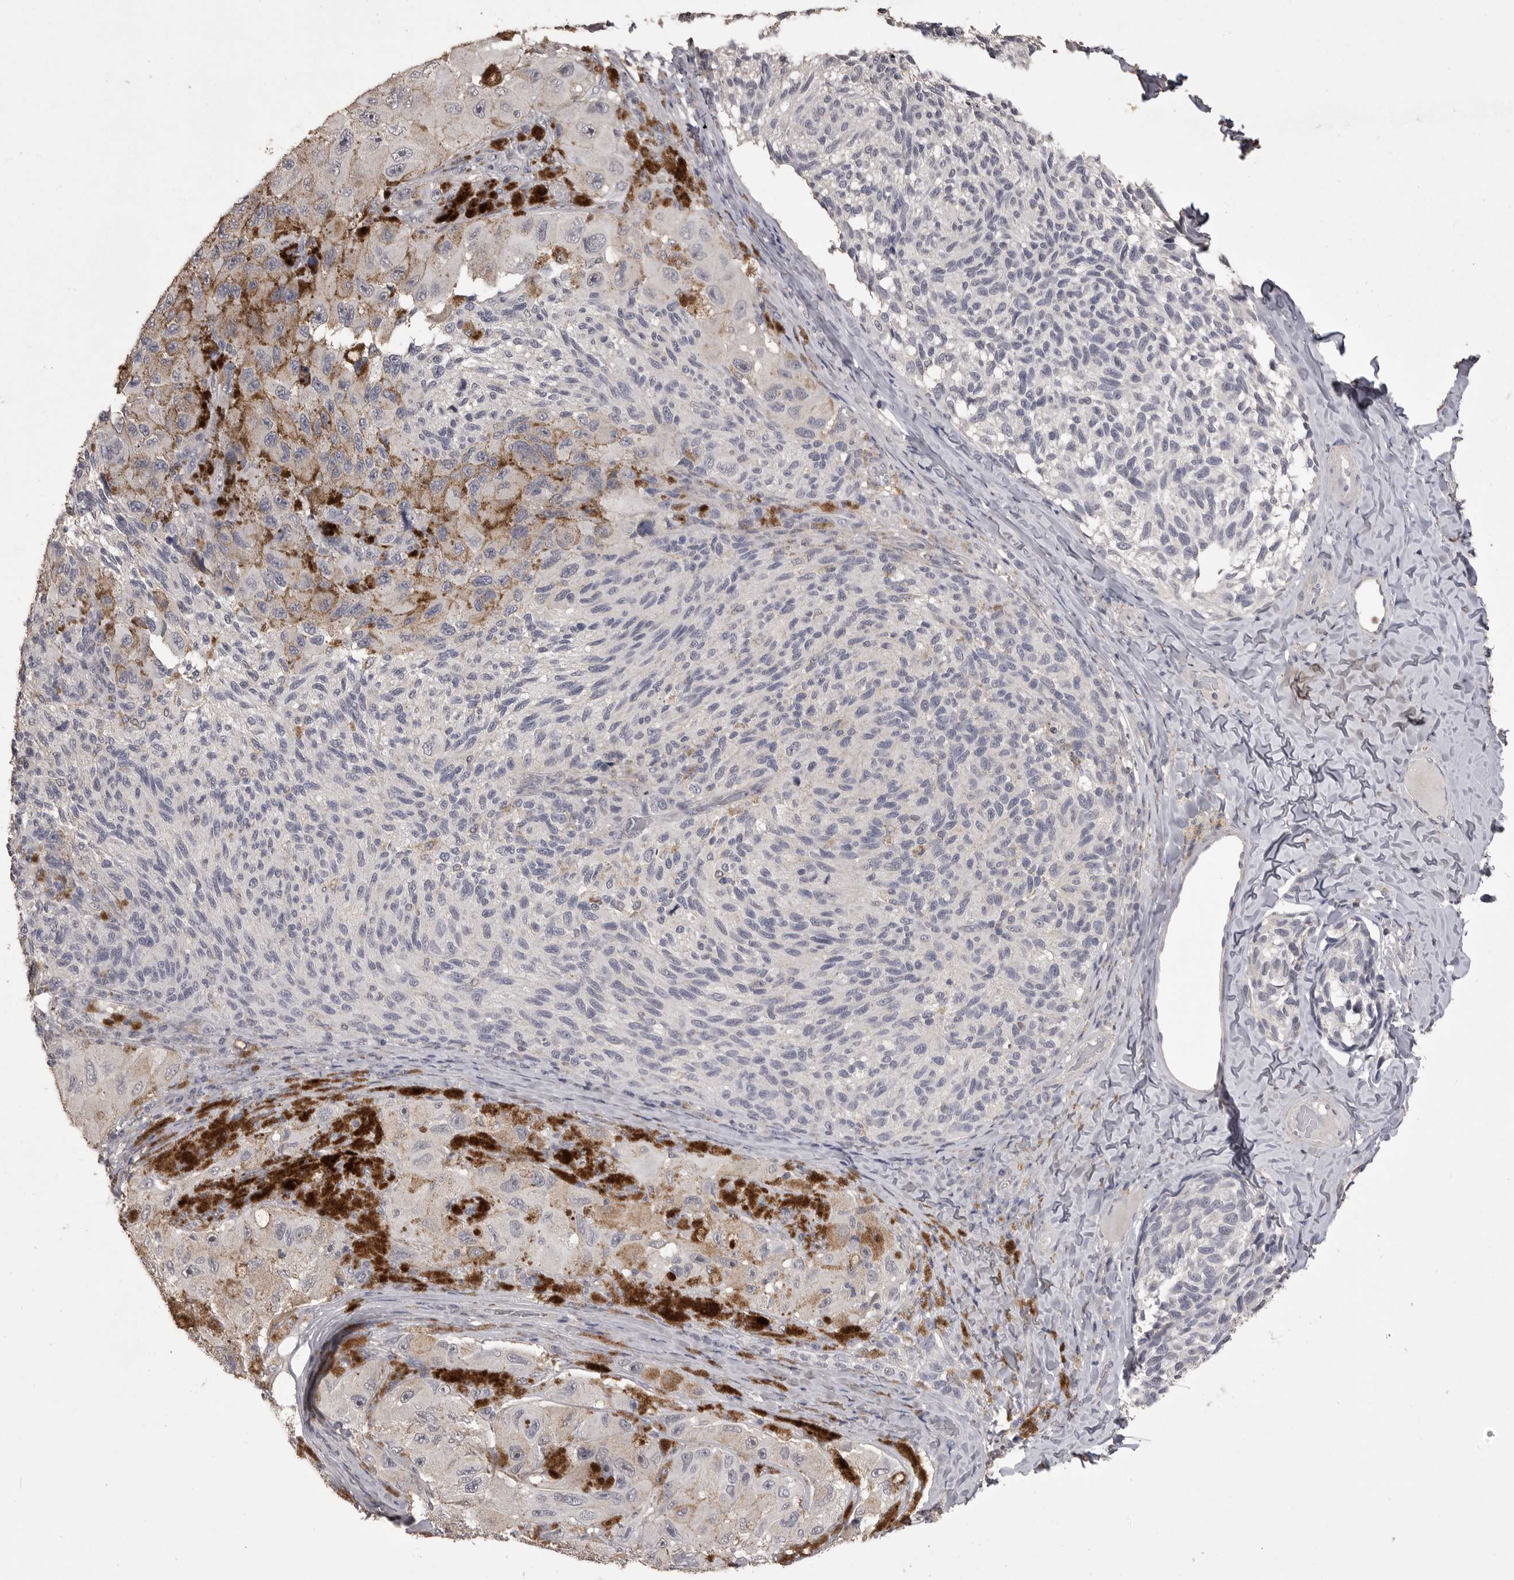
{"staining": {"intensity": "negative", "quantity": "none", "location": "none"}, "tissue": "melanoma", "cell_type": "Tumor cells", "image_type": "cancer", "snomed": [{"axis": "morphology", "description": "Malignant melanoma, NOS"}, {"axis": "topography", "description": "Skin"}], "caption": "Tumor cells are negative for brown protein staining in malignant melanoma.", "gene": "MMP7", "patient": {"sex": "female", "age": 73}}